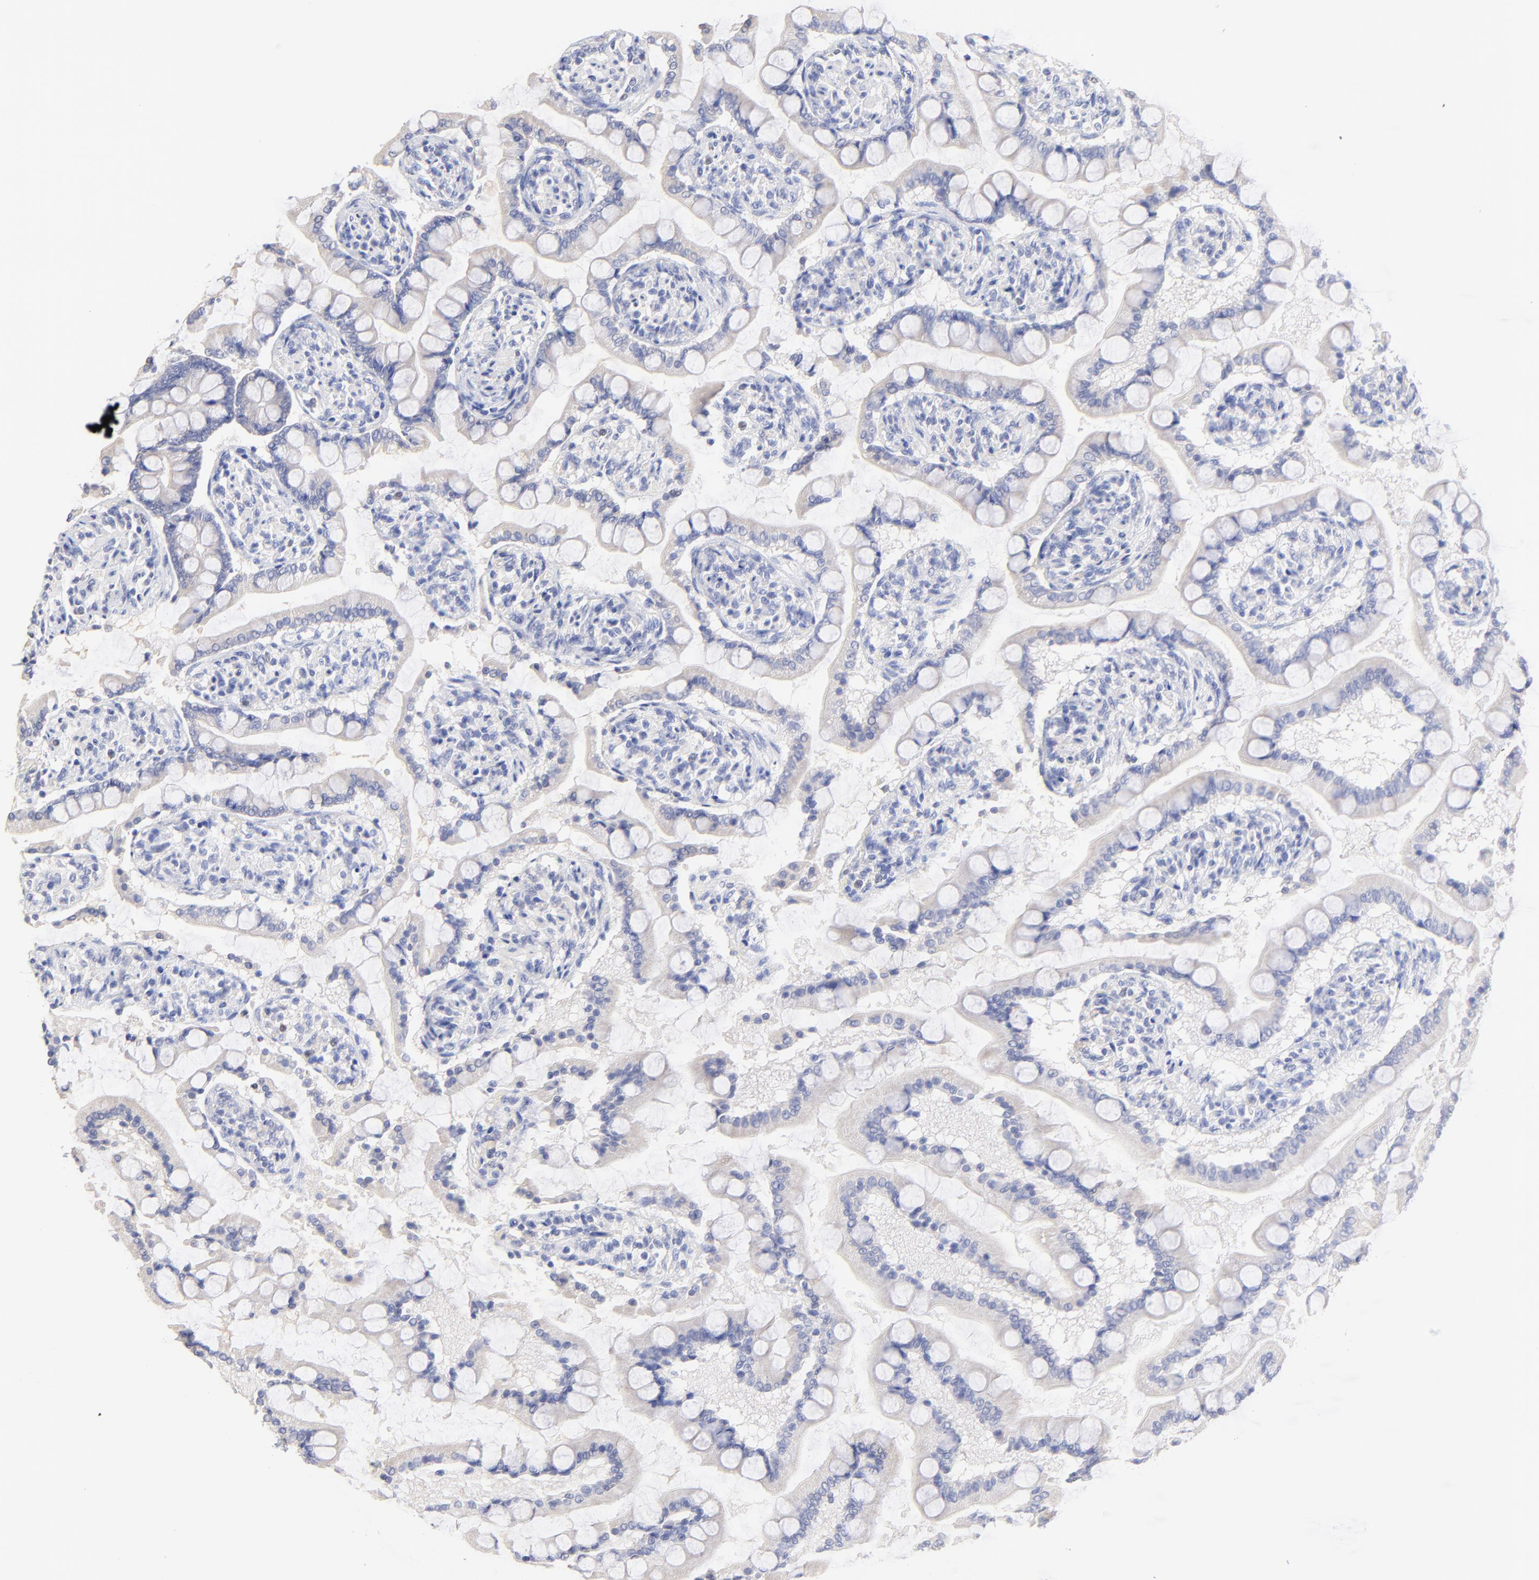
{"staining": {"intensity": "weak", "quantity": "25%-75%", "location": "cytoplasmic/membranous"}, "tissue": "small intestine", "cell_type": "Glandular cells", "image_type": "normal", "snomed": [{"axis": "morphology", "description": "Normal tissue, NOS"}, {"axis": "topography", "description": "Small intestine"}], "caption": "The micrograph shows immunohistochemical staining of benign small intestine. There is weak cytoplasmic/membranous positivity is present in approximately 25%-75% of glandular cells.", "gene": "CFAP57", "patient": {"sex": "male", "age": 41}}